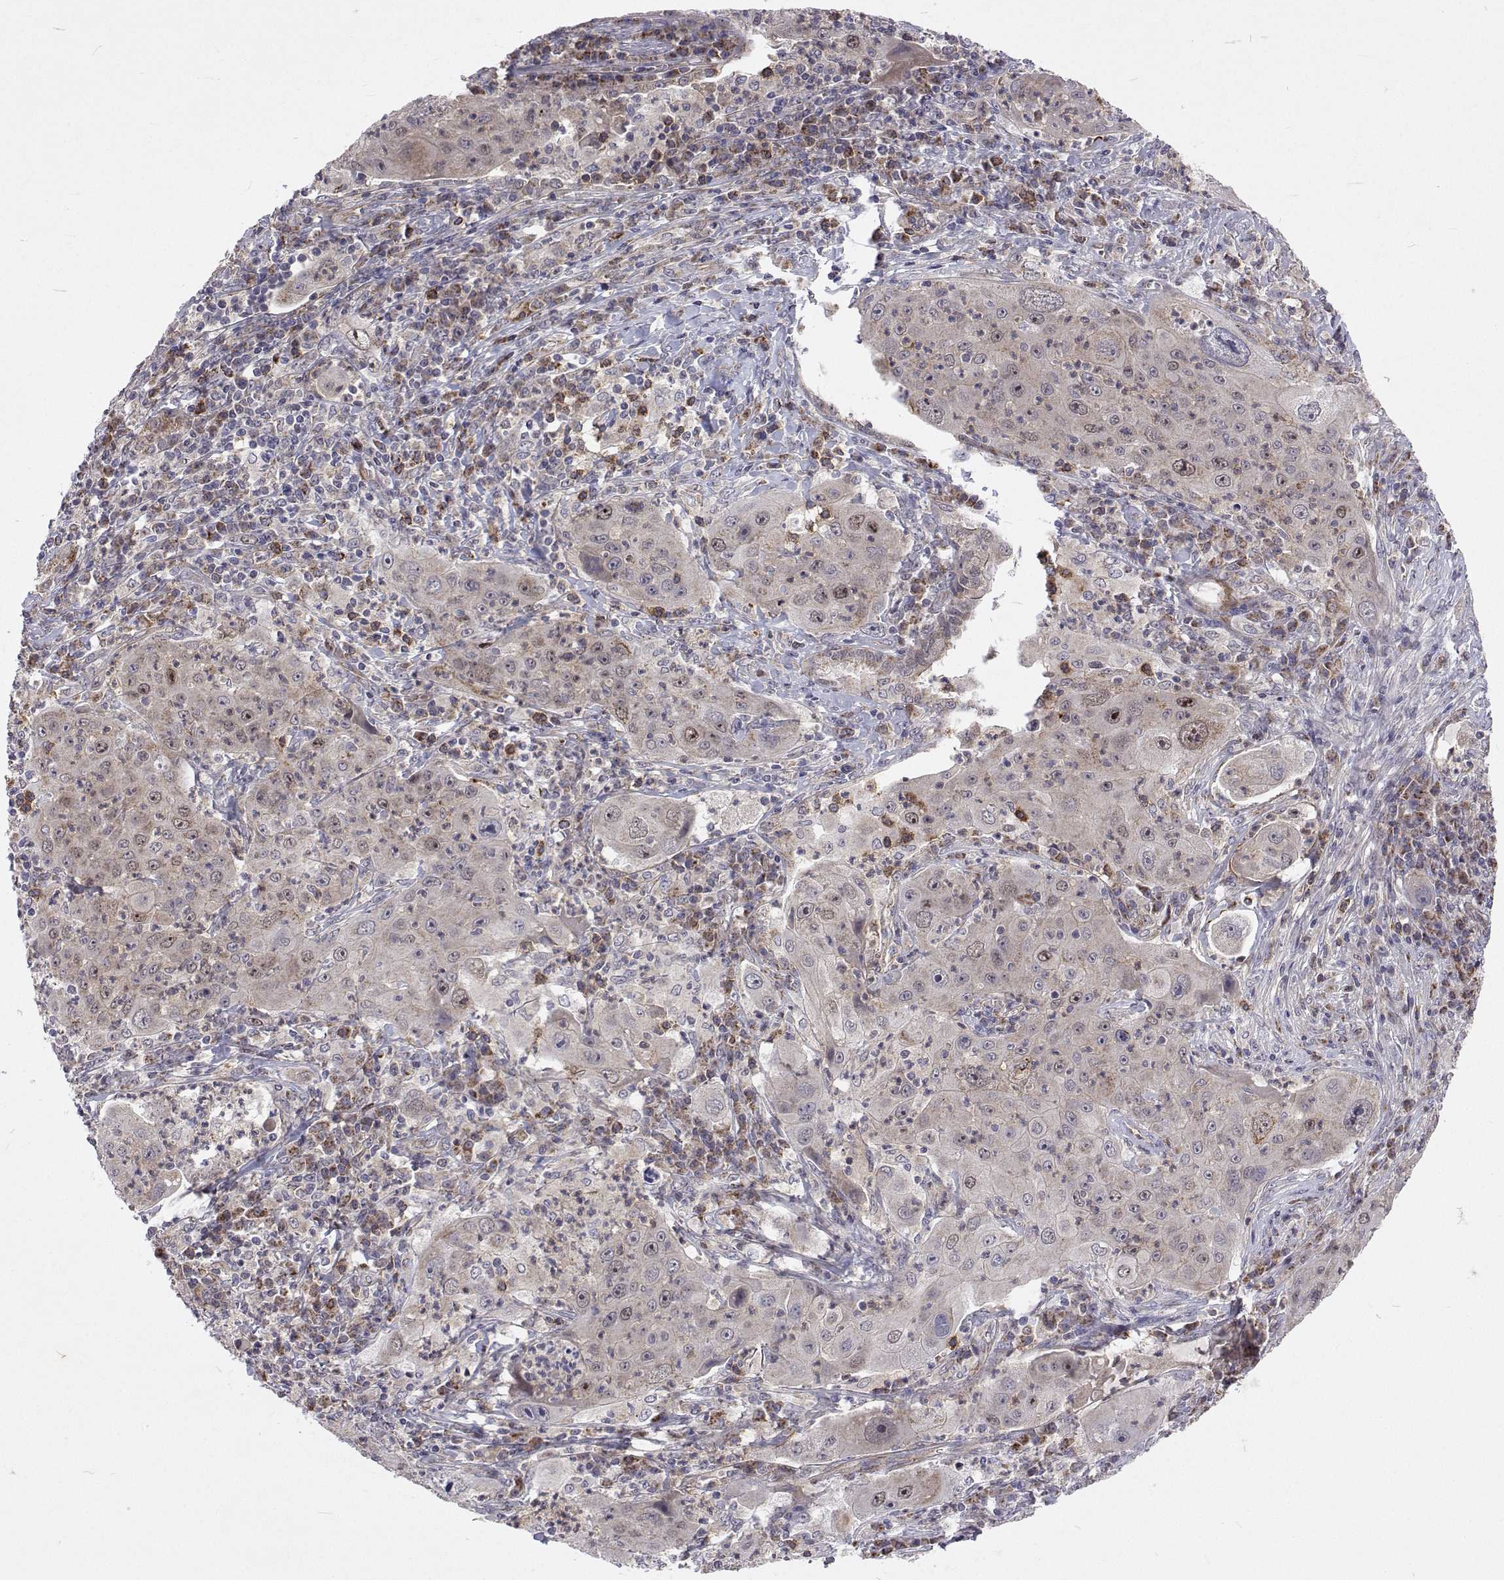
{"staining": {"intensity": "moderate", "quantity": "<25%", "location": "nuclear"}, "tissue": "lung cancer", "cell_type": "Tumor cells", "image_type": "cancer", "snomed": [{"axis": "morphology", "description": "Squamous cell carcinoma, NOS"}, {"axis": "topography", "description": "Lung"}], "caption": "Lung squamous cell carcinoma tissue shows moderate nuclear staining in about <25% of tumor cells", "gene": "DHTKD1", "patient": {"sex": "female", "age": 59}}